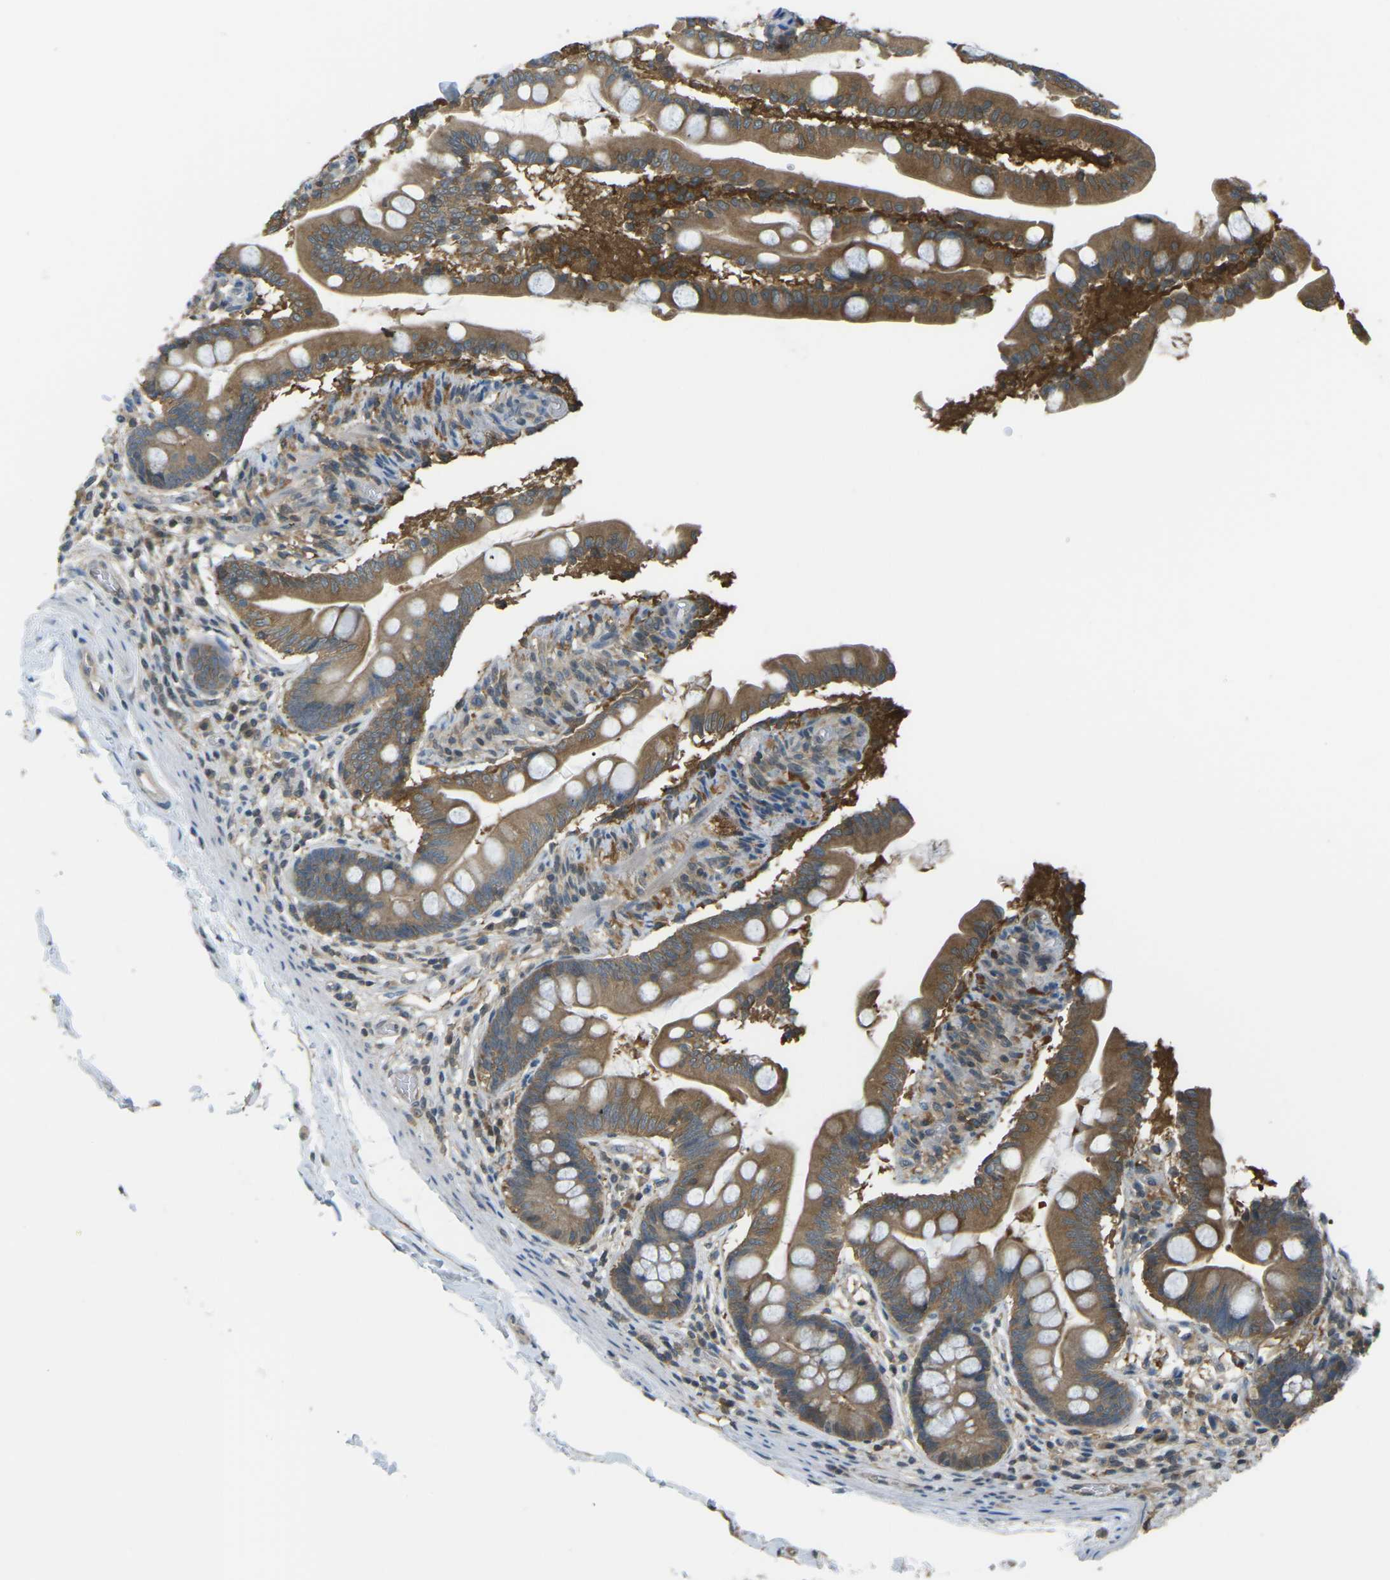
{"staining": {"intensity": "moderate", "quantity": ">75%", "location": "cytoplasmic/membranous"}, "tissue": "small intestine", "cell_type": "Glandular cells", "image_type": "normal", "snomed": [{"axis": "morphology", "description": "Normal tissue, NOS"}, {"axis": "topography", "description": "Small intestine"}], "caption": "The immunohistochemical stain shows moderate cytoplasmic/membranous staining in glandular cells of unremarkable small intestine.", "gene": "PIEZO2", "patient": {"sex": "female", "age": 56}}